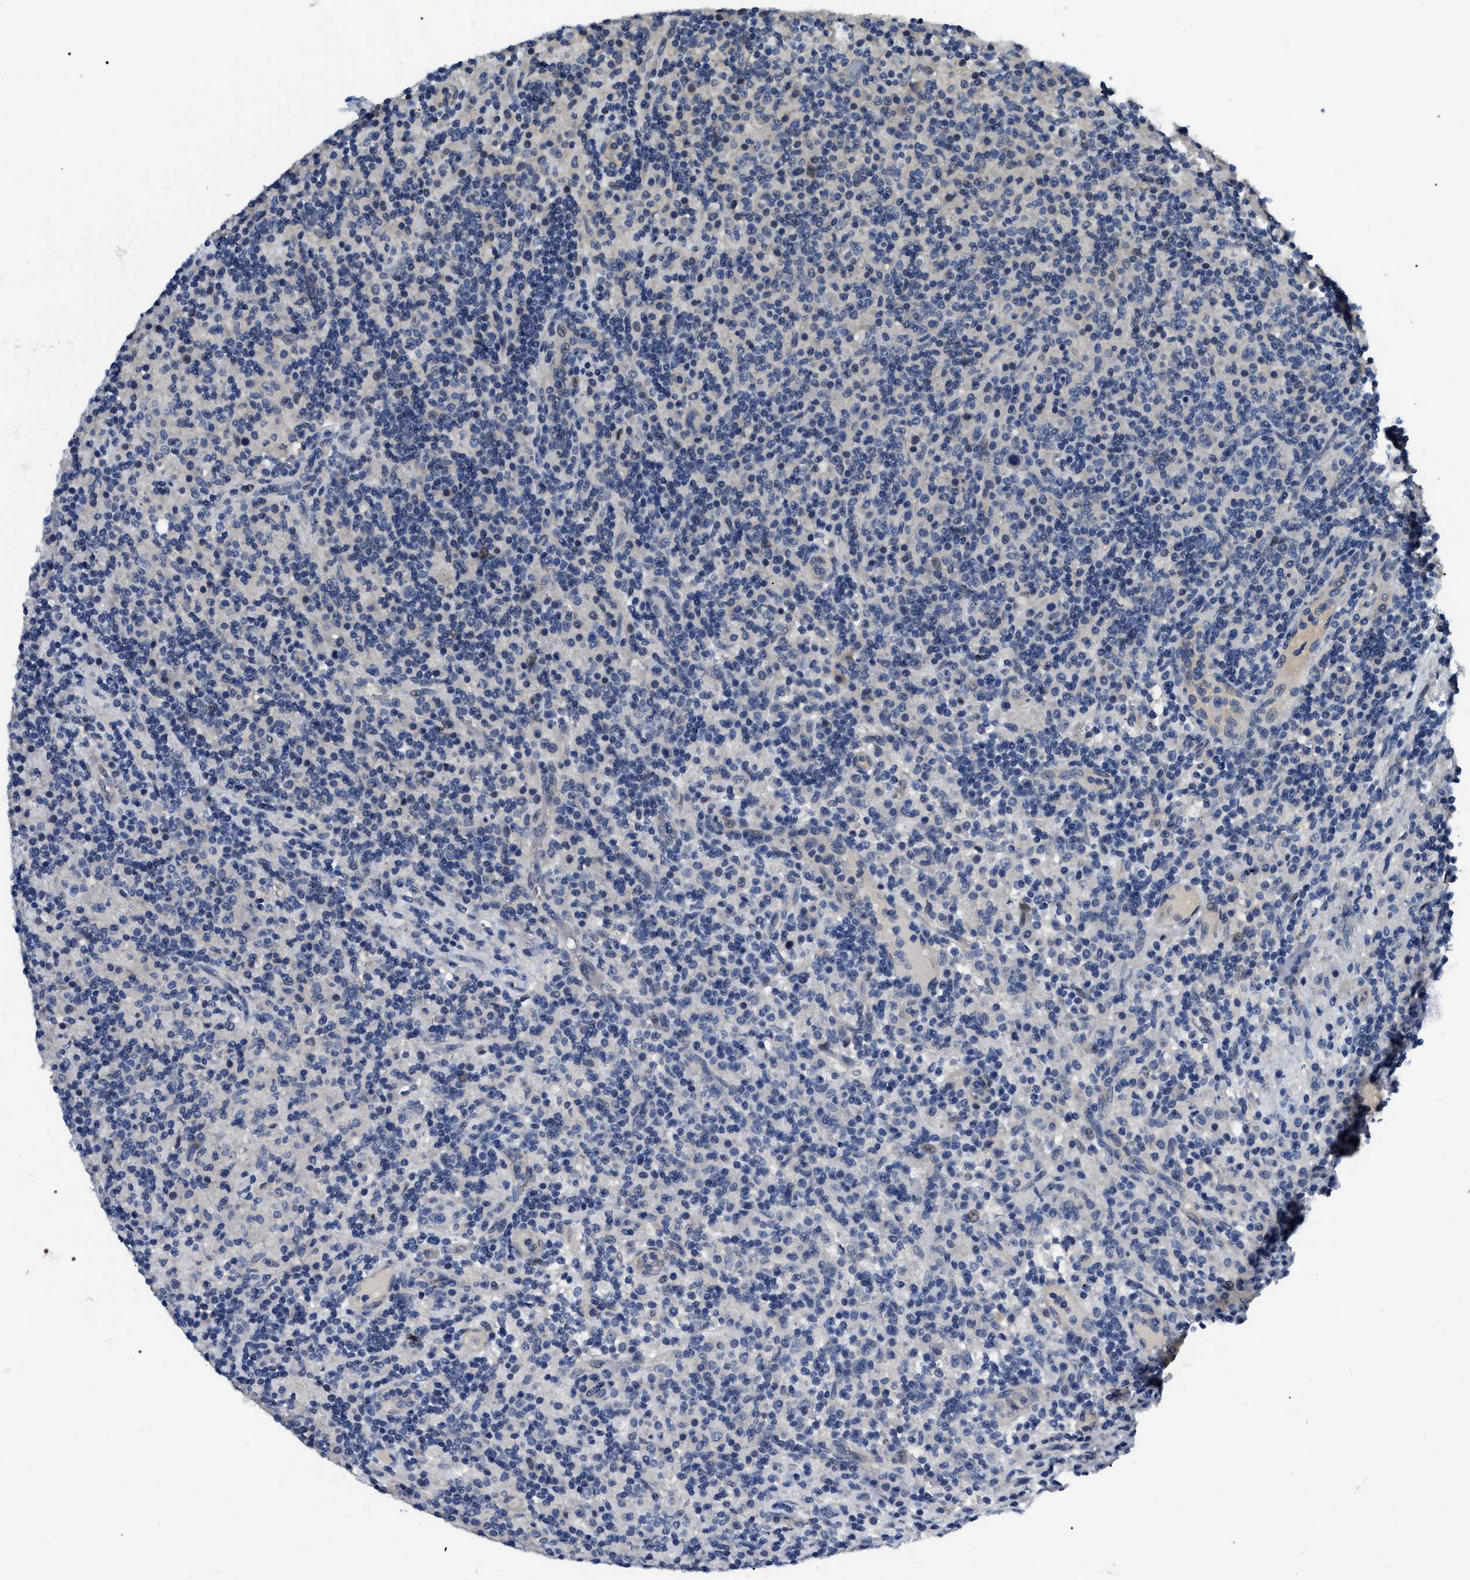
{"staining": {"intensity": "negative", "quantity": "none", "location": "none"}, "tissue": "lymphoma", "cell_type": "Tumor cells", "image_type": "cancer", "snomed": [{"axis": "morphology", "description": "Malignant lymphoma, non-Hodgkin's type, Low grade"}, {"axis": "topography", "description": "Lymph node"}], "caption": "Immunohistochemistry (IHC) of human lymphoma demonstrates no positivity in tumor cells.", "gene": "IFT81", "patient": {"sex": "male", "age": 50}}